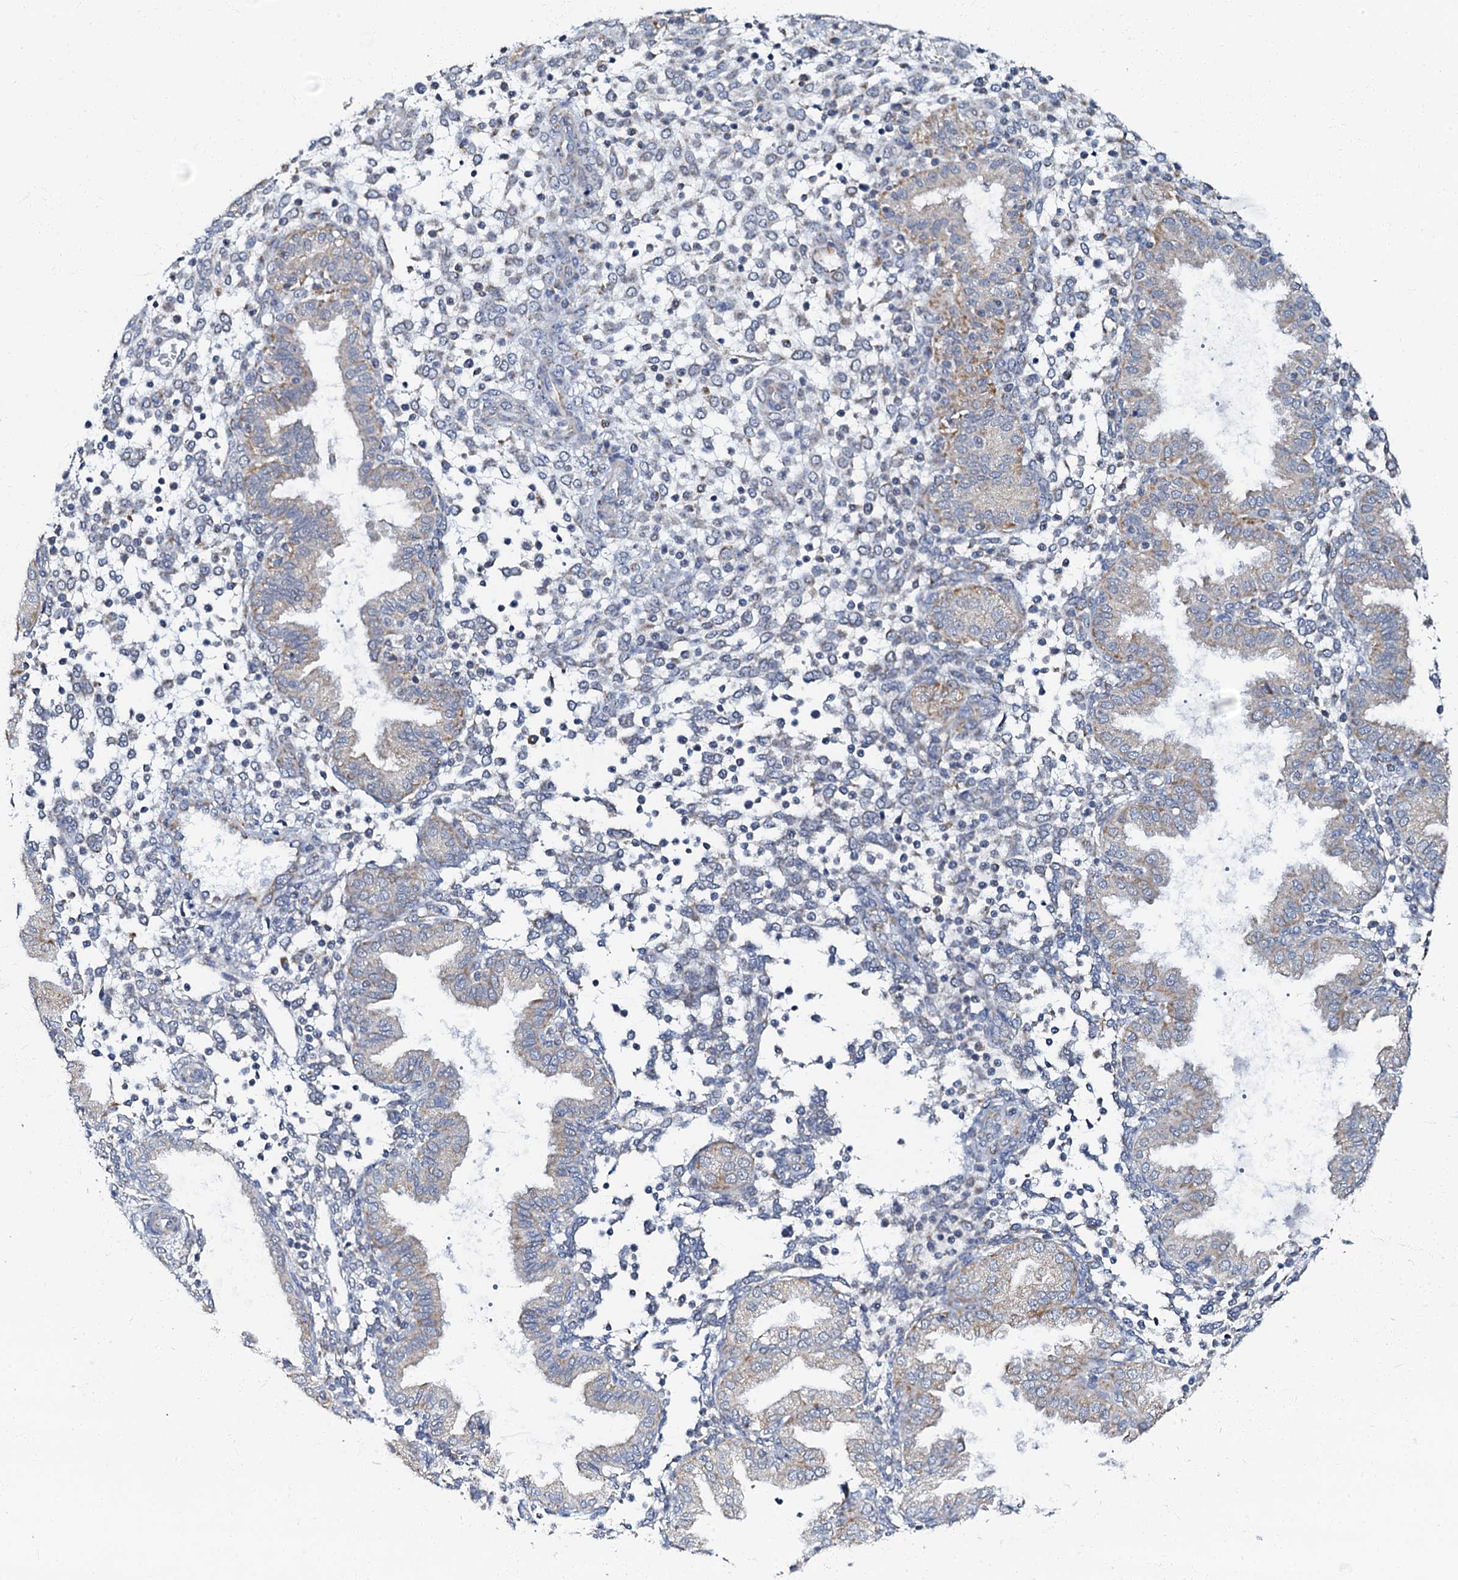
{"staining": {"intensity": "negative", "quantity": "none", "location": "none"}, "tissue": "endometrium", "cell_type": "Cells in endometrial stroma", "image_type": "normal", "snomed": [{"axis": "morphology", "description": "Normal tissue, NOS"}, {"axis": "topography", "description": "Endometrium"}], "caption": "Cells in endometrial stroma are negative for brown protein staining in unremarkable endometrium. (DAB (3,3'-diaminobenzidine) immunohistochemistry, high magnification).", "gene": "MRPL51", "patient": {"sex": "female", "age": 53}}